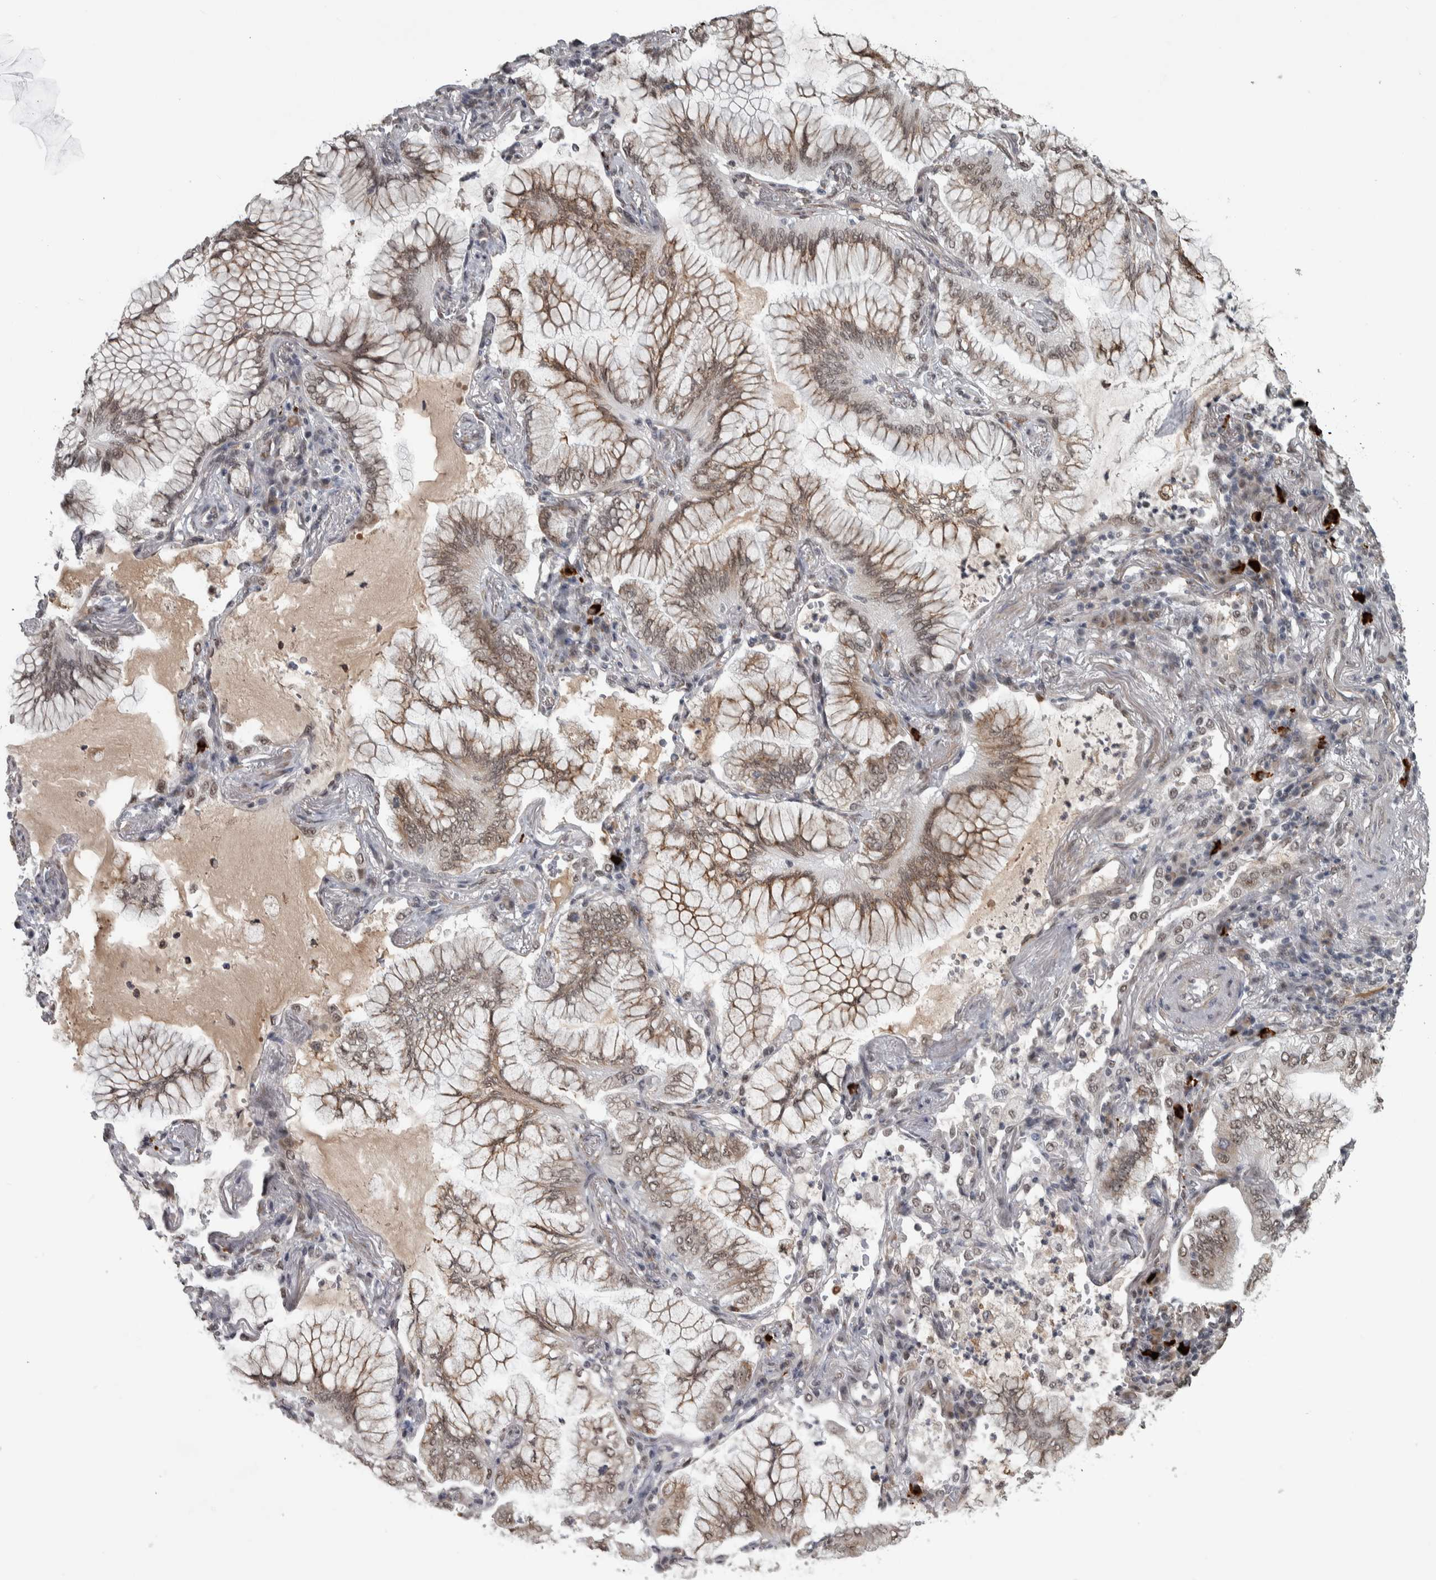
{"staining": {"intensity": "weak", "quantity": "25%-75%", "location": "cytoplasmic/membranous,nuclear"}, "tissue": "lung cancer", "cell_type": "Tumor cells", "image_type": "cancer", "snomed": [{"axis": "morphology", "description": "Adenocarcinoma, NOS"}, {"axis": "topography", "description": "Lung"}], "caption": "Immunohistochemical staining of lung cancer demonstrates weak cytoplasmic/membranous and nuclear protein positivity in approximately 25%-75% of tumor cells.", "gene": "DDX42", "patient": {"sex": "female", "age": 70}}